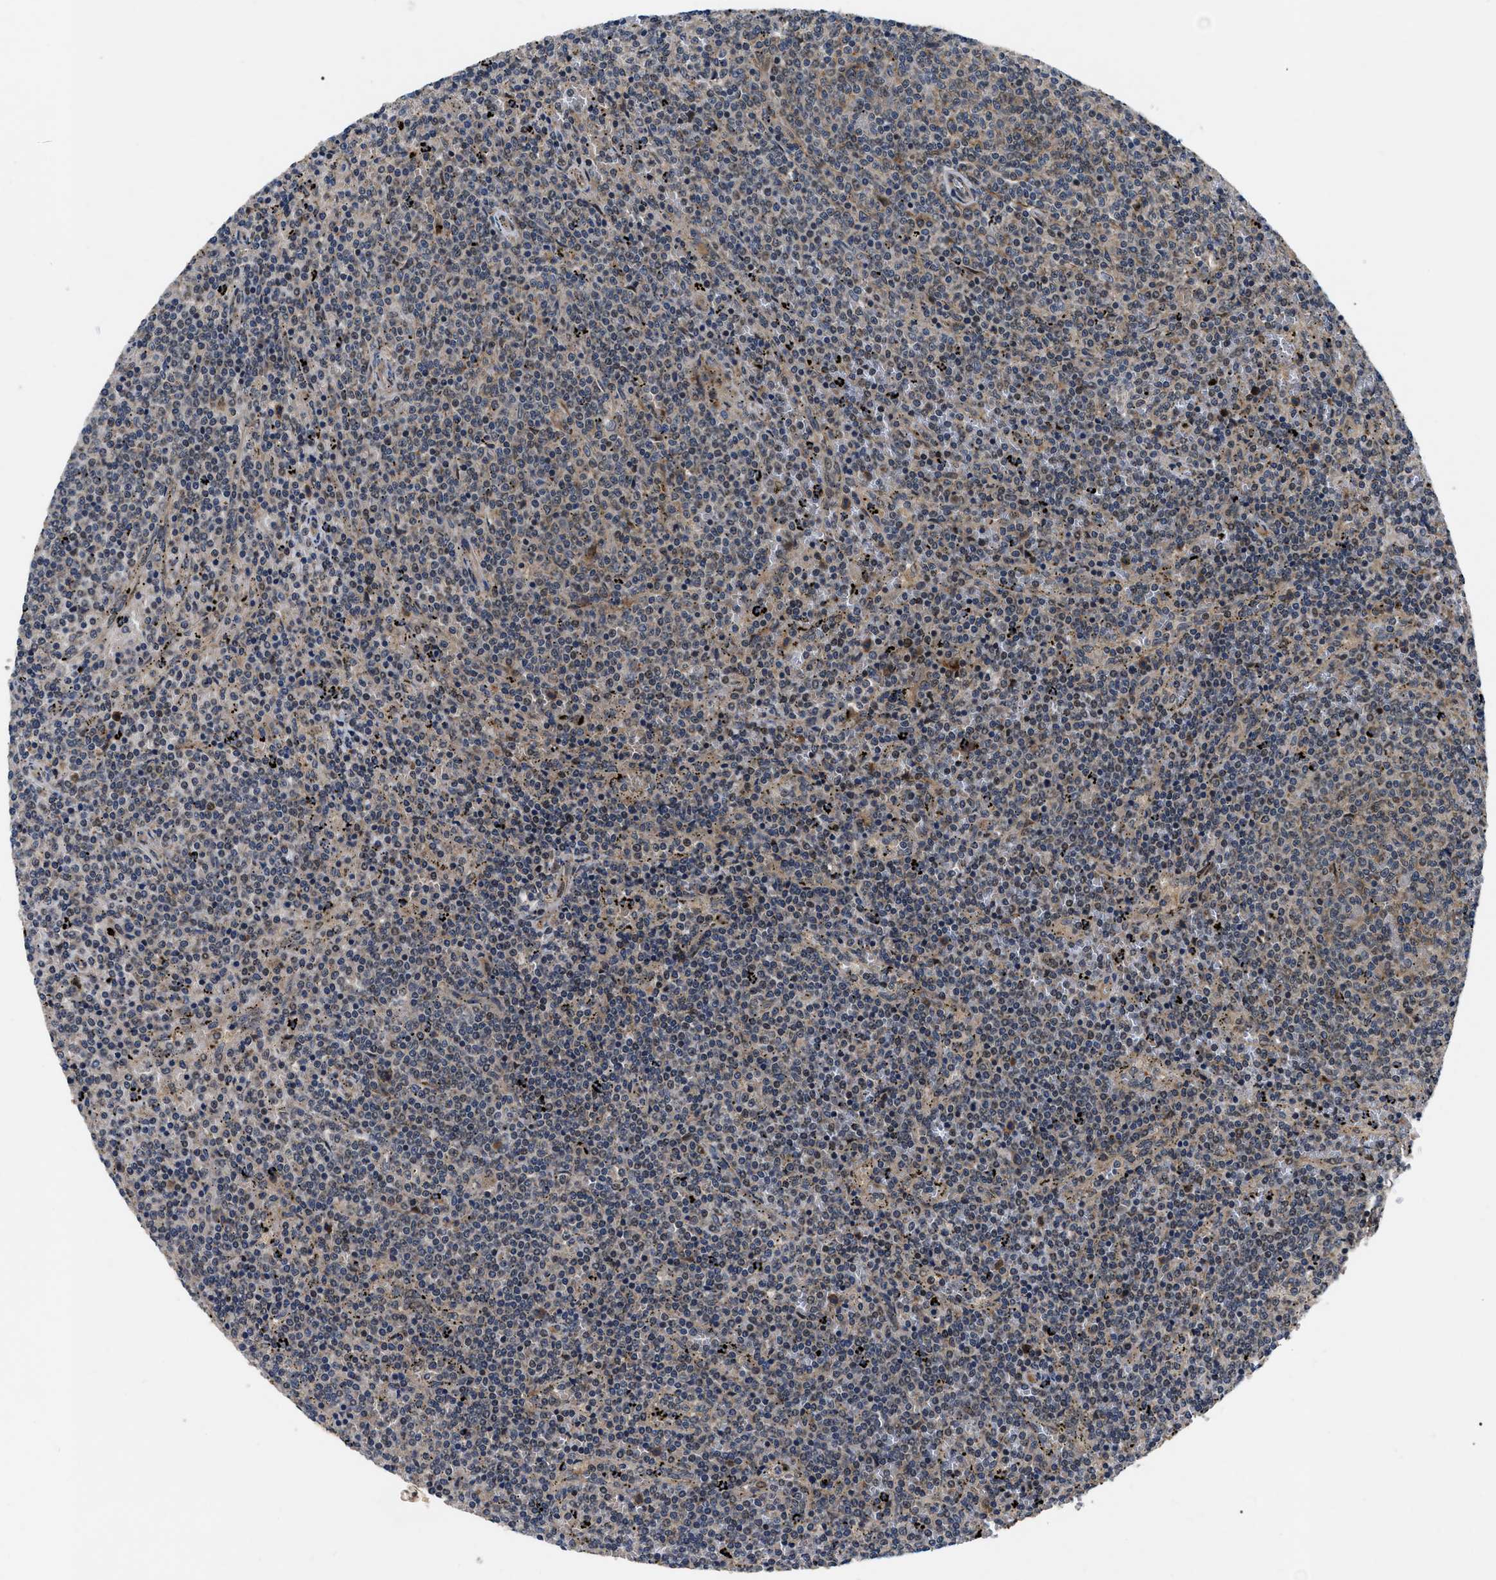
{"staining": {"intensity": "moderate", "quantity": "25%-75%", "location": "cytoplasmic/membranous"}, "tissue": "lymphoma", "cell_type": "Tumor cells", "image_type": "cancer", "snomed": [{"axis": "morphology", "description": "Malignant lymphoma, non-Hodgkin's type, Low grade"}, {"axis": "topography", "description": "Spleen"}], "caption": "A high-resolution photomicrograph shows IHC staining of lymphoma, which demonstrates moderate cytoplasmic/membranous positivity in about 25%-75% of tumor cells.", "gene": "PPWD1", "patient": {"sex": "female", "age": 50}}